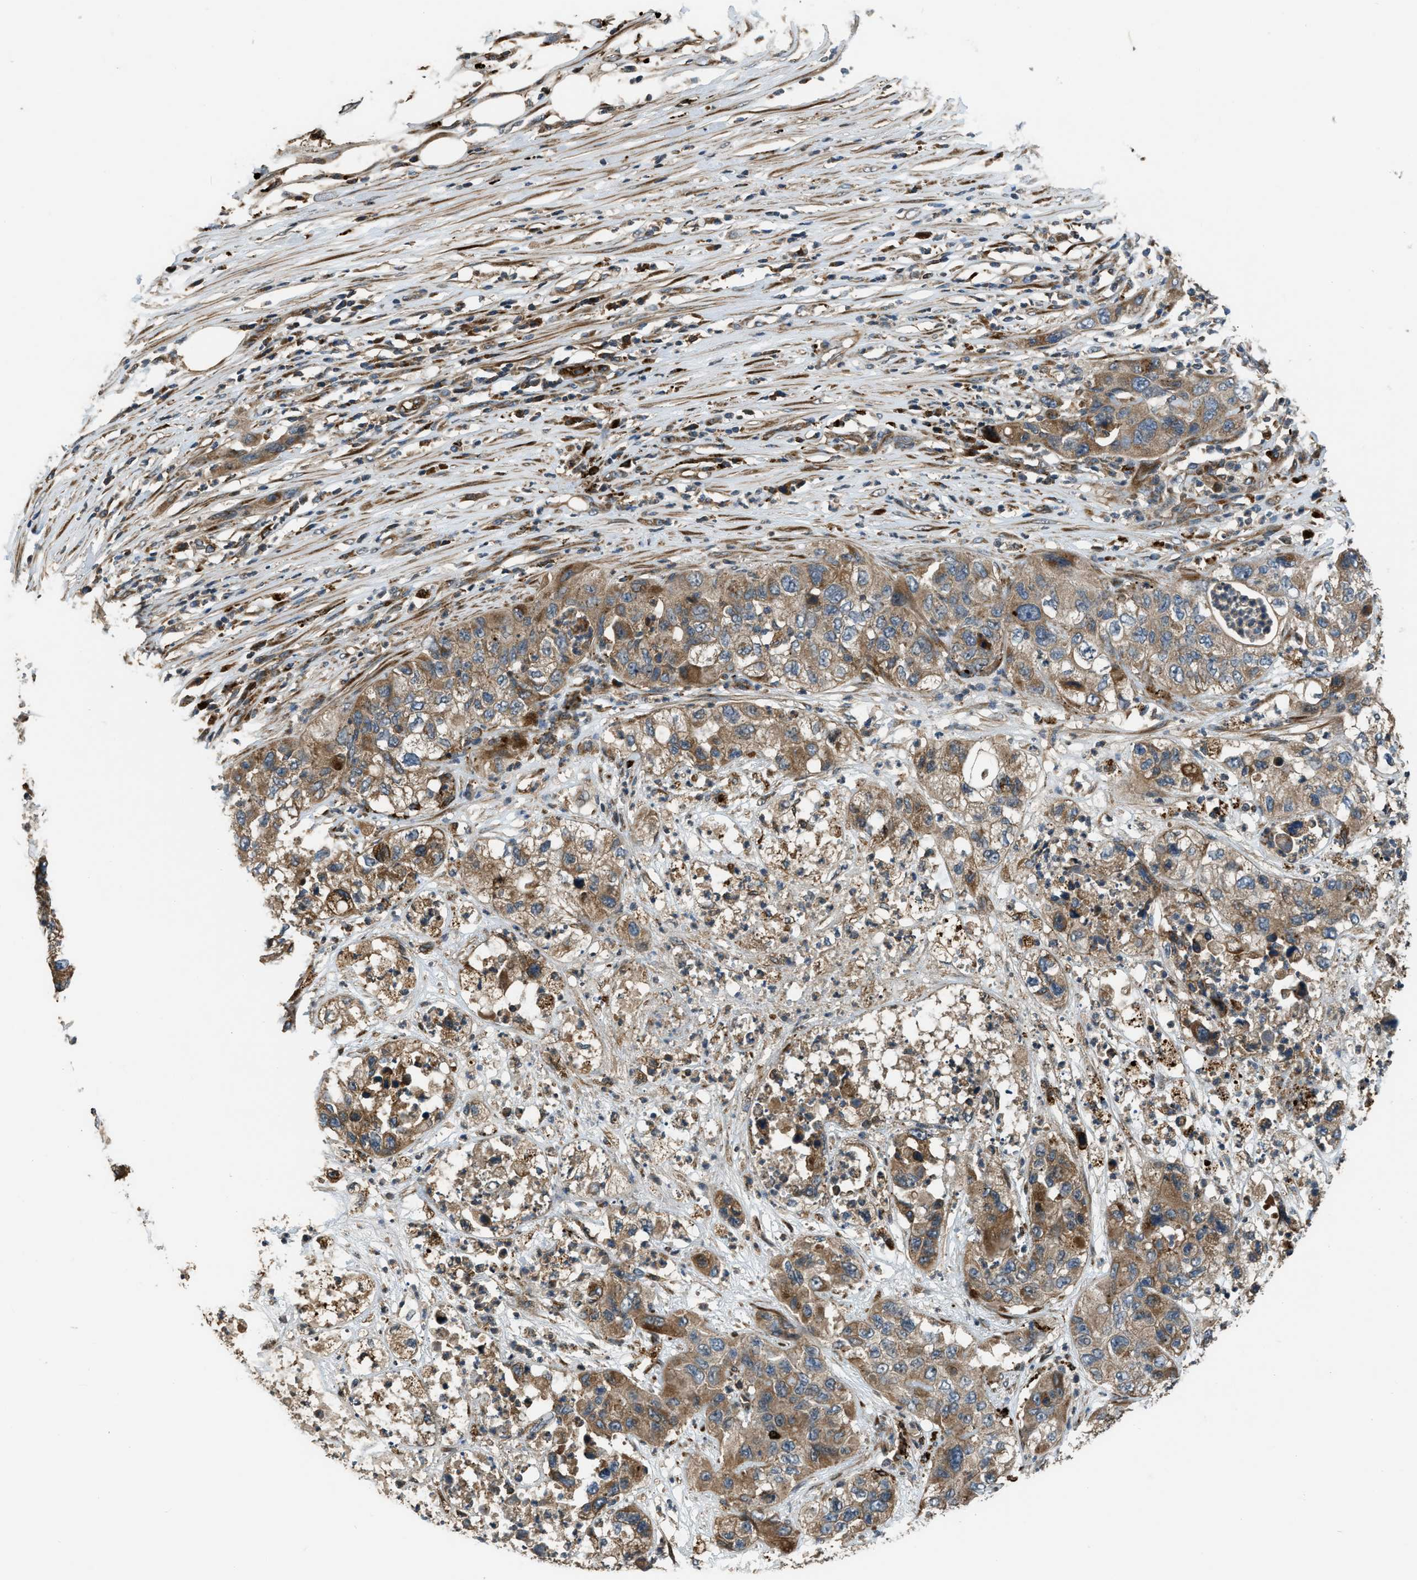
{"staining": {"intensity": "moderate", "quantity": ">75%", "location": "cytoplasmic/membranous"}, "tissue": "pancreatic cancer", "cell_type": "Tumor cells", "image_type": "cancer", "snomed": [{"axis": "morphology", "description": "Adenocarcinoma, NOS"}, {"axis": "topography", "description": "Pancreas"}], "caption": "A brown stain labels moderate cytoplasmic/membranous staining of a protein in pancreatic cancer (adenocarcinoma) tumor cells.", "gene": "GGH", "patient": {"sex": "female", "age": 78}}